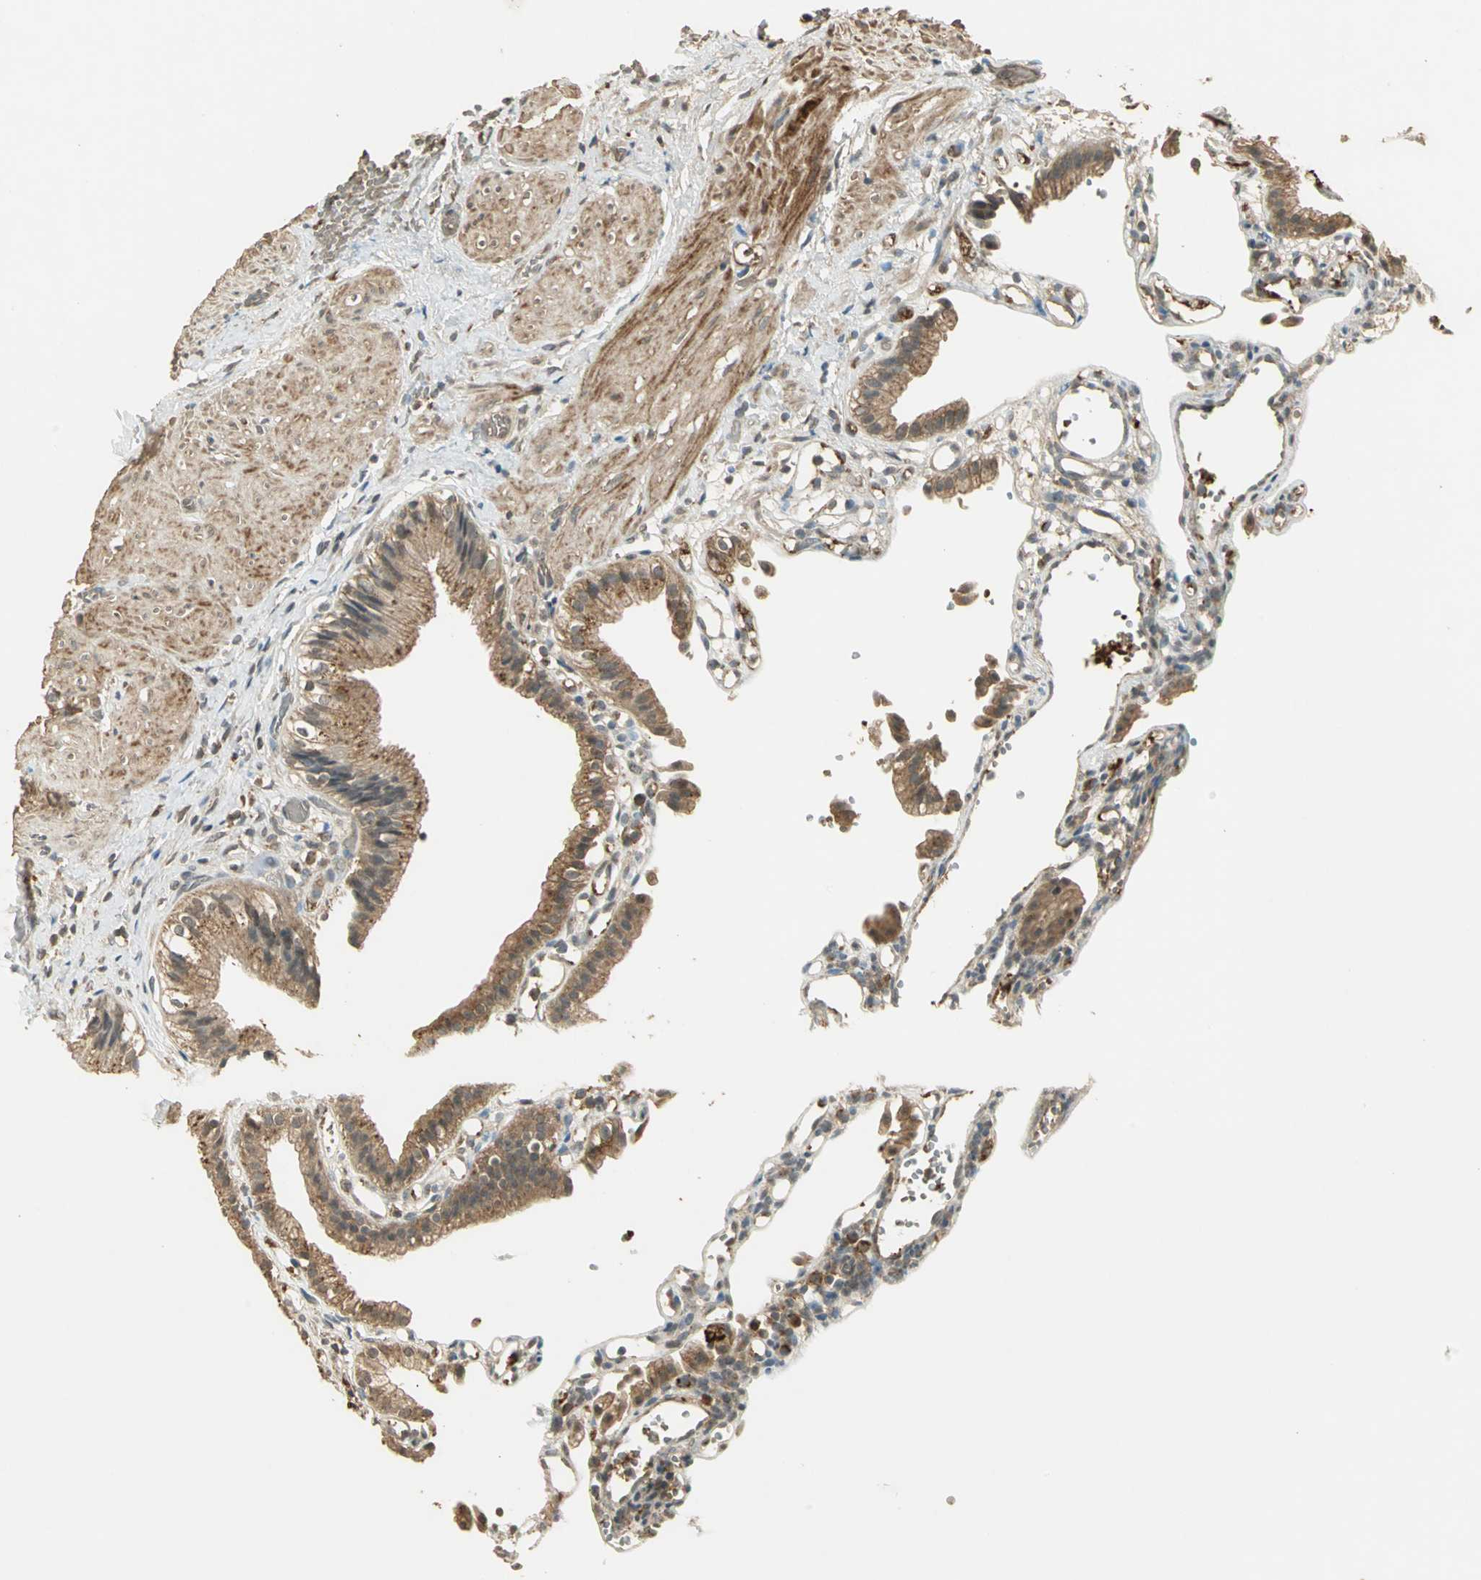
{"staining": {"intensity": "moderate", "quantity": ">75%", "location": "cytoplasmic/membranous"}, "tissue": "gallbladder", "cell_type": "Glandular cells", "image_type": "normal", "snomed": [{"axis": "morphology", "description": "Normal tissue, NOS"}, {"axis": "topography", "description": "Gallbladder"}], "caption": "Approximately >75% of glandular cells in benign gallbladder demonstrate moderate cytoplasmic/membranous protein staining as visualized by brown immunohistochemical staining.", "gene": "KEAP1", "patient": {"sex": "male", "age": 65}}